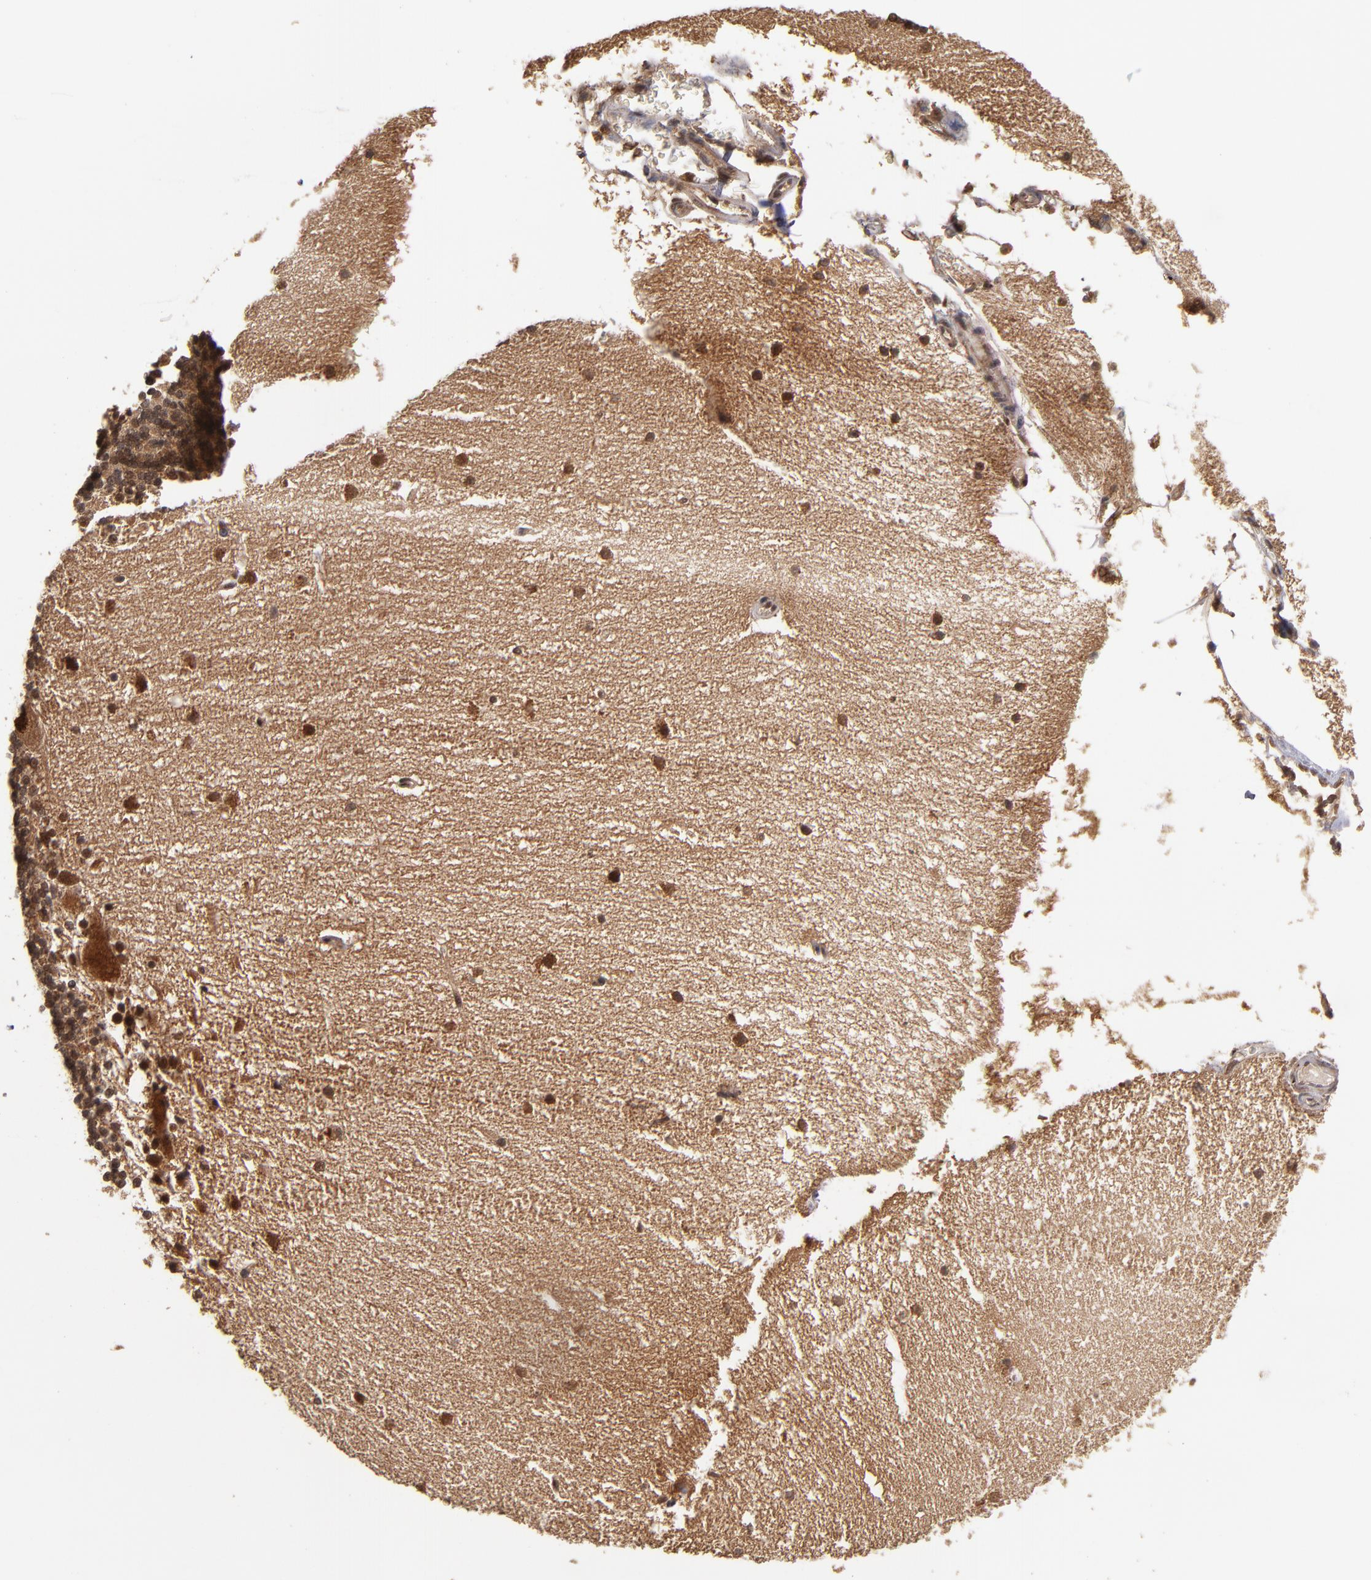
{"staining": {"intensity": "moderate", "quantity": ">75%", "location": "cytoplasmic/membranous,nuclear"}, "tissue": "cerebellum", "cell_type": "Cells in granular layer", "image_type": "normal", "snomed": [{"axis": "morphology", "description": "Normal tissue, NOS"}, {"axis": "topography", "description": "Cerebellum"}], "caption": "Immunohistochemistry photomicrograph of benign cerebellum stained for a protein (brown), which shows medium levels of moderate cytoplasmic/membranous,nuclear expression in approximately >75% of cells in granular layer.", "gene": "CUL5", "patient": {"sex": "female", "age": 54}}